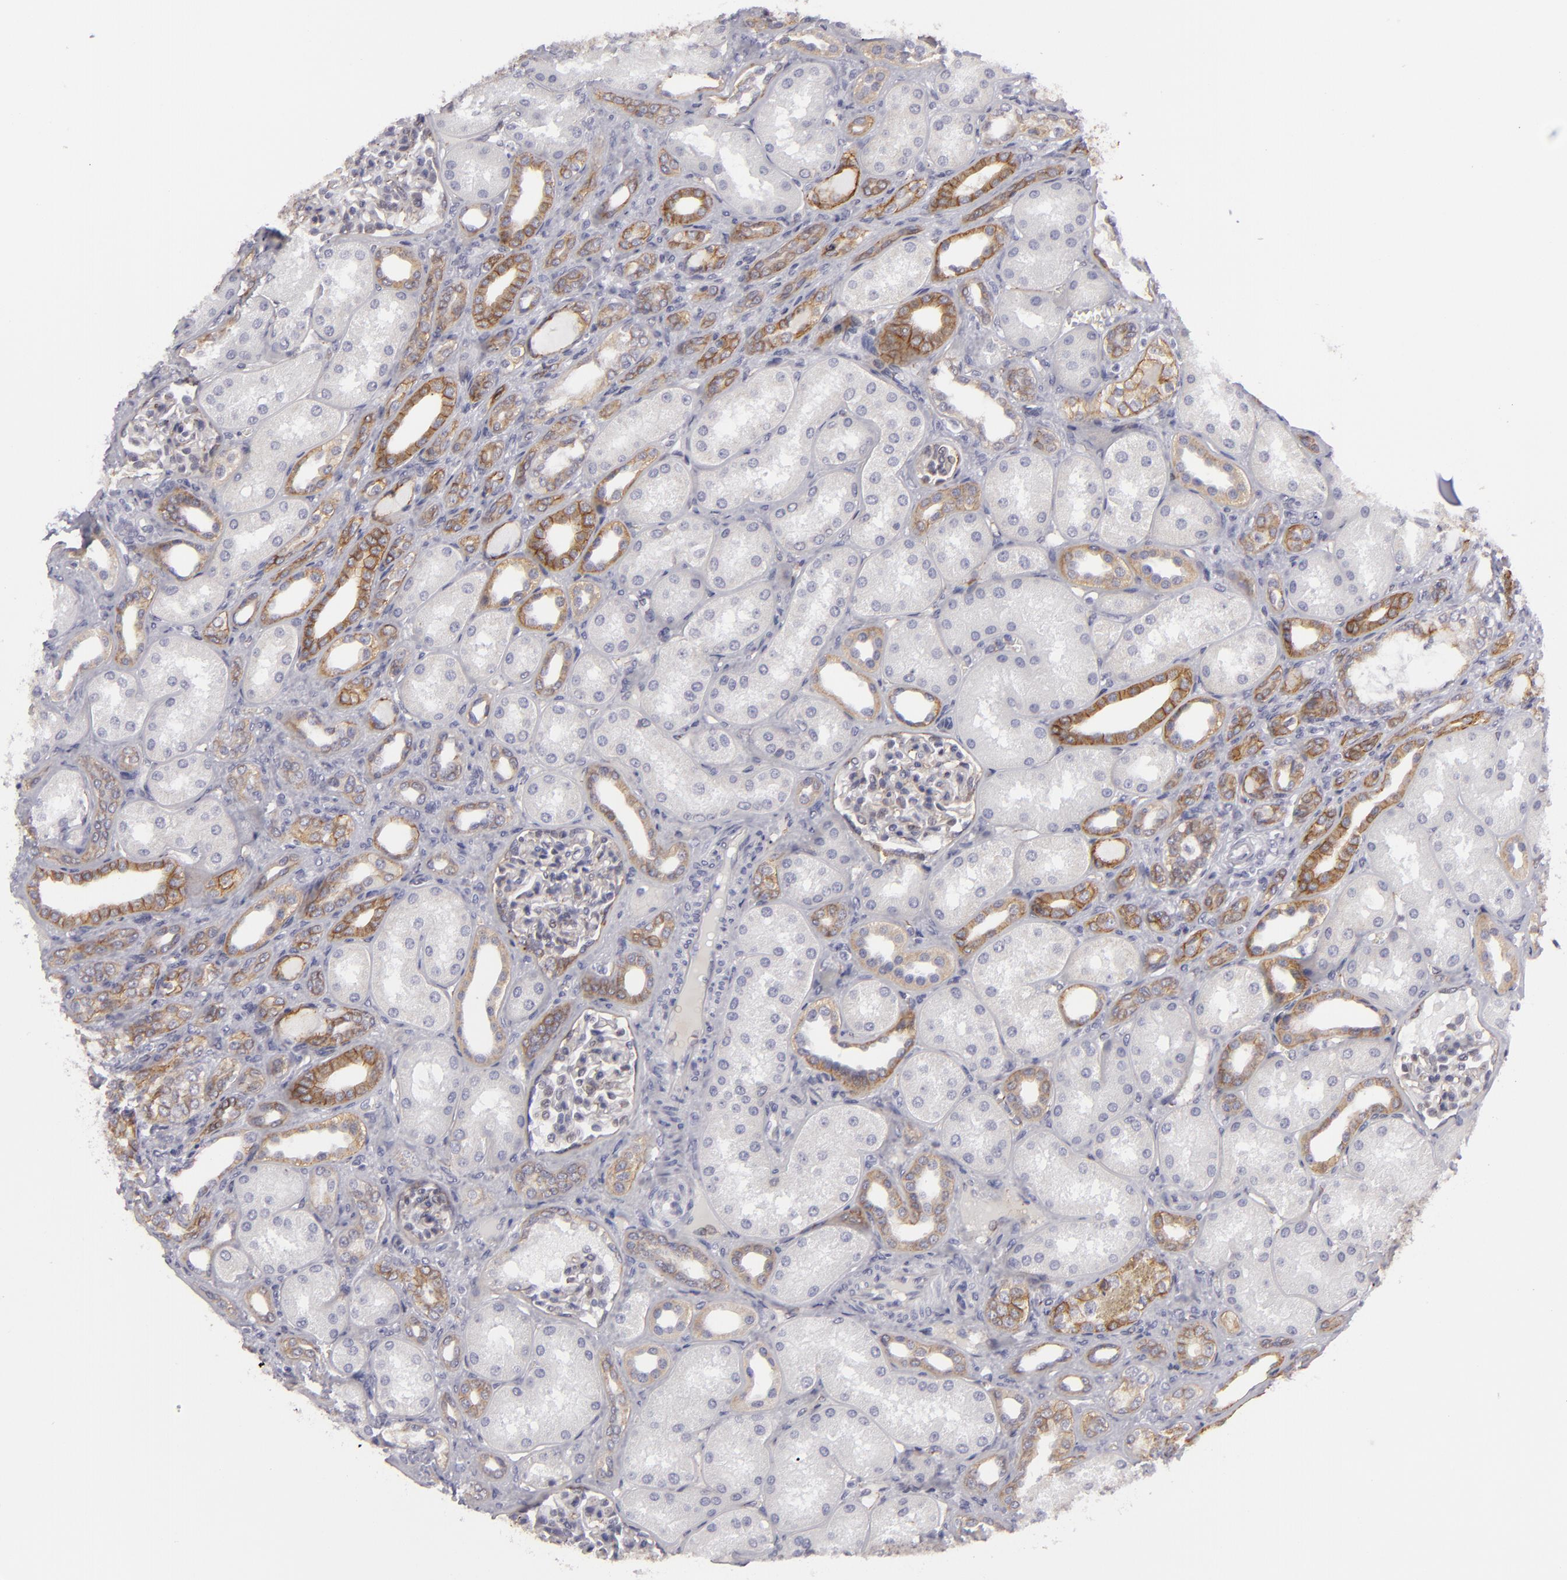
{"staining": {"intensity": "negative", "quantity": "none", "location": "none"}, "tissue": "kidney", "cell_type": "Cells in glomeruli", "image_type": "normal", "snomed": [{"axis": "morphology", "description": "Normal tissue, NOS"}, {"axis": "topography", "description": "Kidney"}], "caption": "Immunohistochemical staining of unremarkable kidney displays no significant expression in cells in glomeruli. The staining is performed using DAB brown chromogen with nuclei counter-stained in using hematoxylin.", "gene": "JUP", "patient": {"sex": "male", "age": 7}}